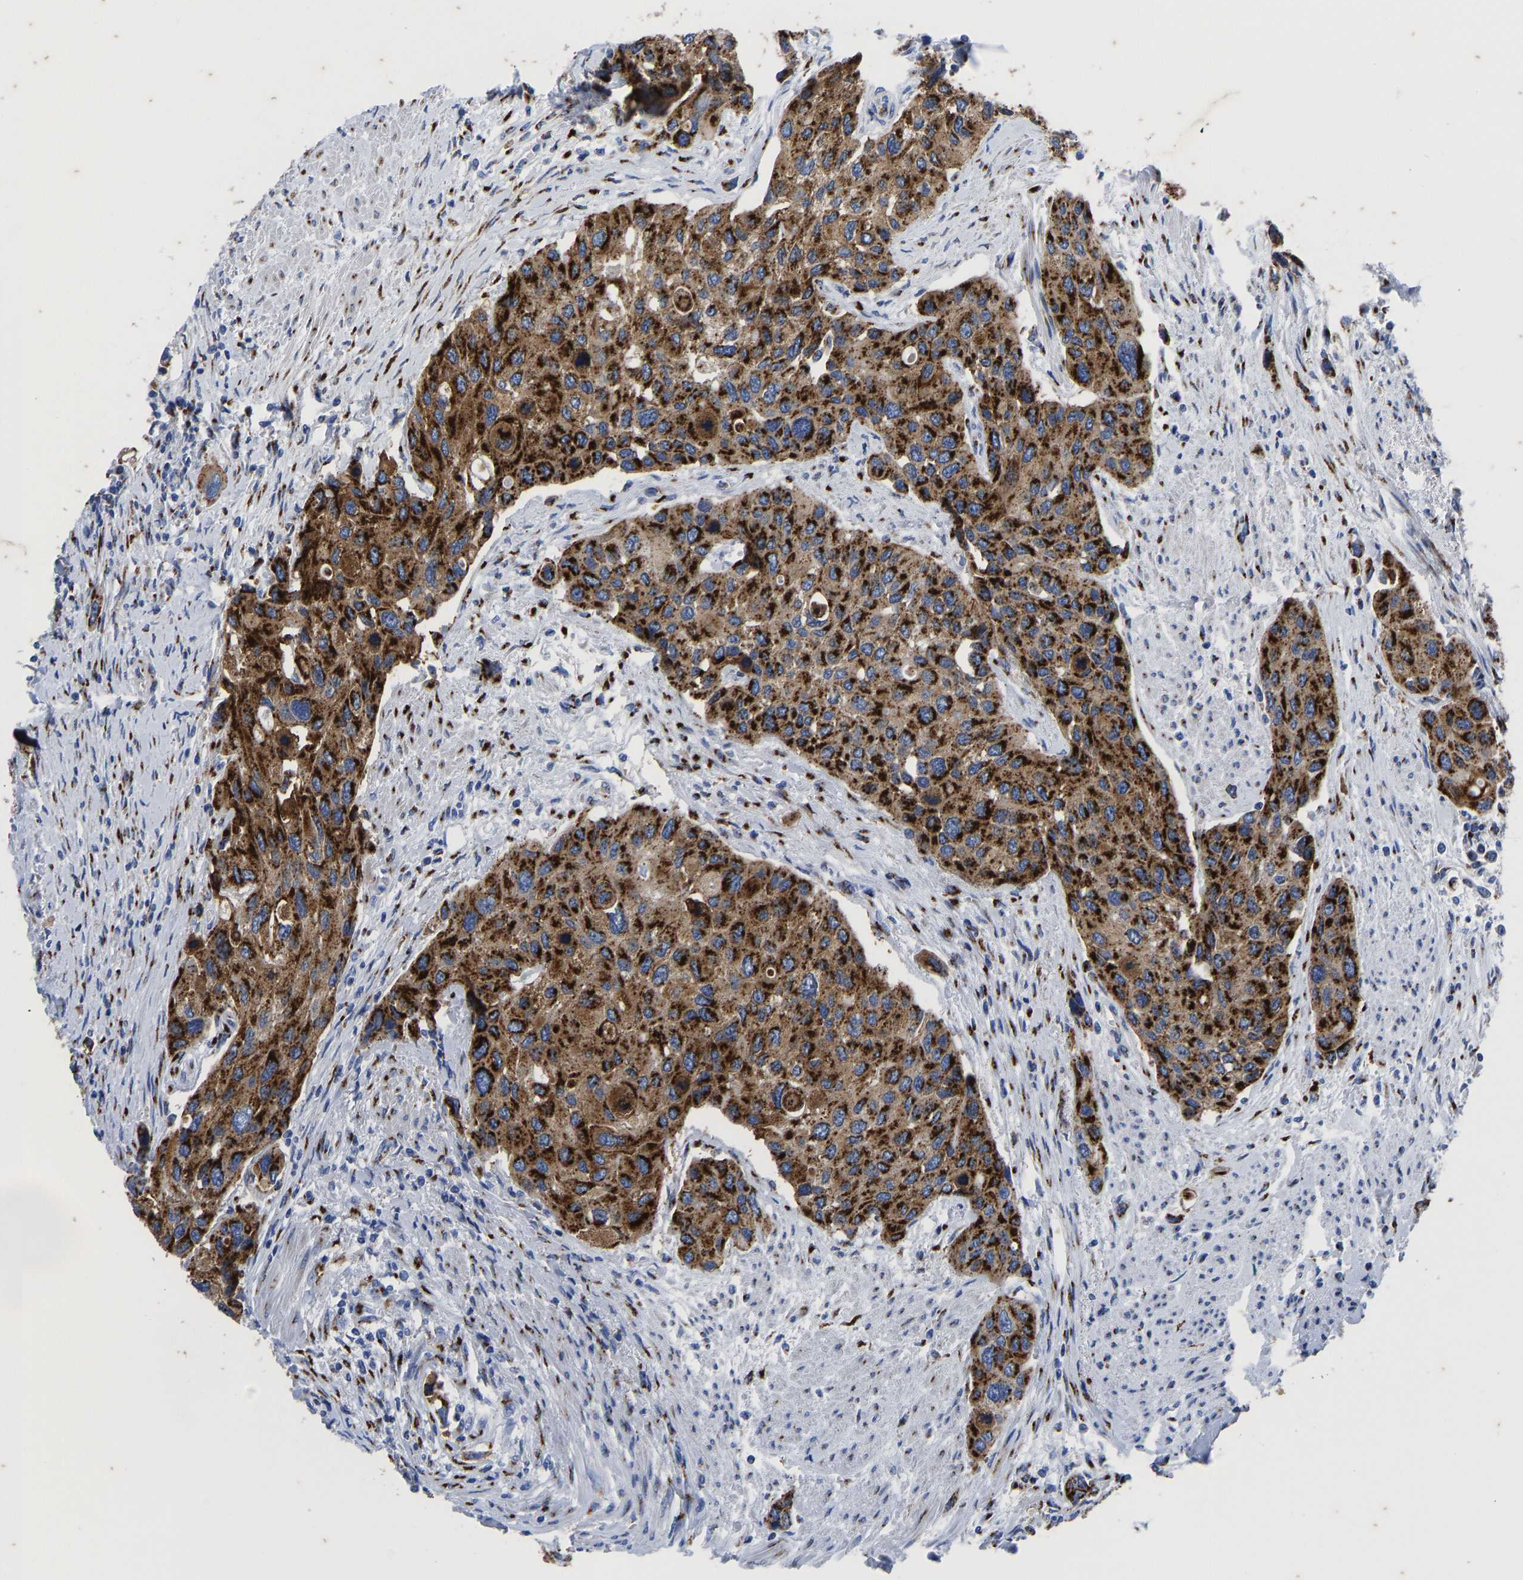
{"staining": {"intensity": "strong", "quantity": ">75%", "location": "cytoplasmic/membranous"}, "tissue": "urothelial cancer", "cell_type": "Tumor cells", "image_type": "cancer", "snomed": [{"axis": "morphology", "description": "Urothelial carcinoma, High grade"}, {"axis": "topography", "description": "Urinary bladder"}], "caption": "This histopathology image demonstrates immunohistochemistry staining of human high-grade urothelial carcinoma, with high strong cytoplasmic/membranous expression in about >75% of tumor cells.", "gene": "TMEM87A", "patient": {"sex": "female", "age": 56}}